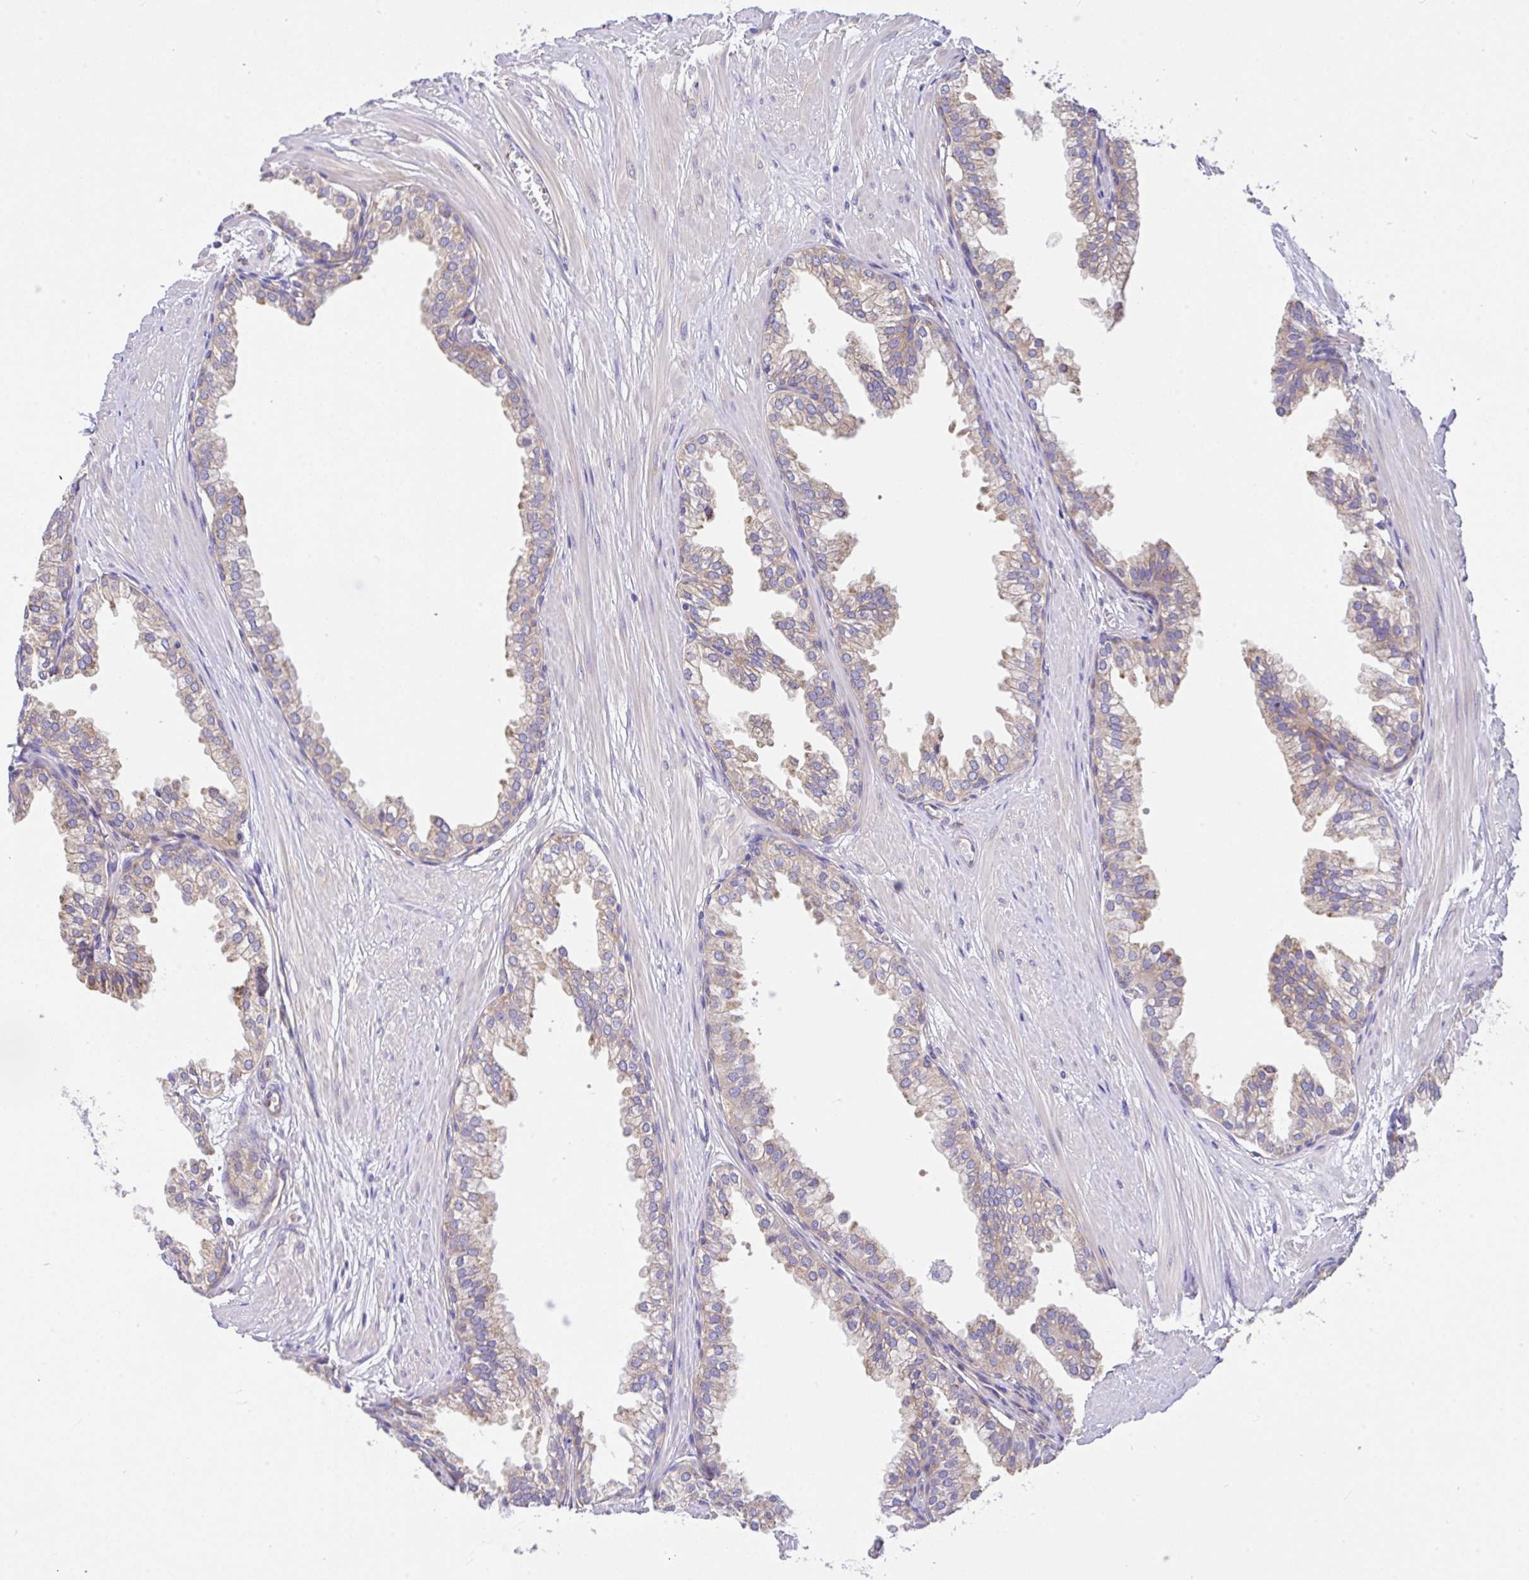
{"staining": {"intensity": "weak", "quantity": "25%-75%", "location": "cytoplasmic/membranous"}, "tissue": "prostate", "cell_type": "Glandular cells", "image_type": "normal", "snomed": [{"axis": "morphology", "description": "Normal tissue, NOS"}, {"axis": "topography", "description": "Prostate"}, {"axis": "topography", "description": "Peripheral nerve tissue"}], "caption": "Protein positivity by immunohistochemistry exhibits weak cytoplasmic/membranous expression in approximately 25%-75% of glandular cells in unremarkable prostate.", "gene": "GFPT2", "patient": {"sex": "male", "age": 55}}